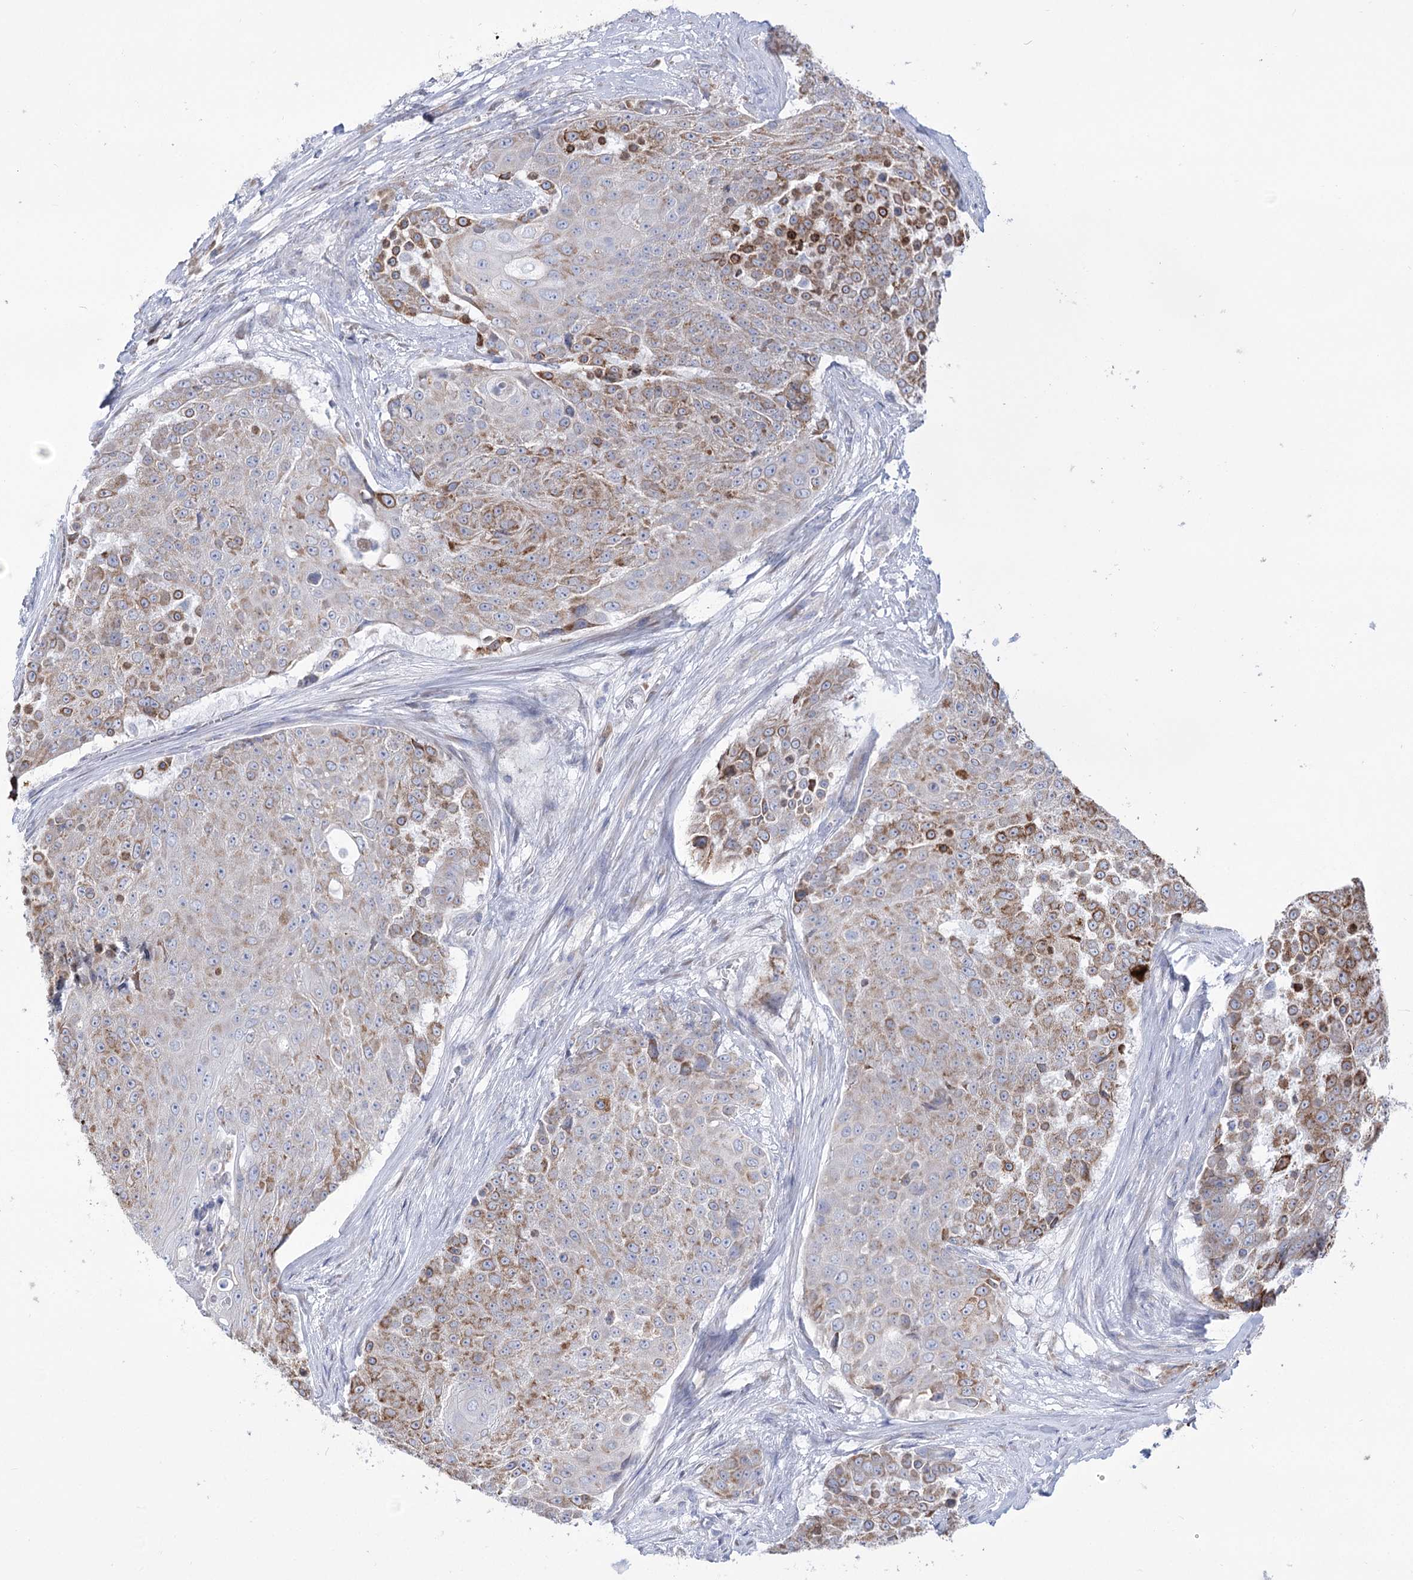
{"staining": {"intensity": "moderate", "quantity": "25%-75%", "location": "cytoplasmic/membranous"}, "tissue": "urothelial cancer", "cell_type": "Tumor cells", "image_type": "cancer", "snomed": [{"axis": "morphology", "description": "Urothelial carcinoma, High grade"}, {"axis": "topography", "description": "Urinary bladder"}], "caption": "A micrograph of high-grade urothelial carcinoma stained for a protein exhibits moderate cytoplasmic/membranous brown staining in tumor cells. (DAB (3,3'-diaminobenzidine) IHC with brightfield microscopy, high magnification).", "gene": "STT3B", "patient": {"sex": "female", "age": 63}}